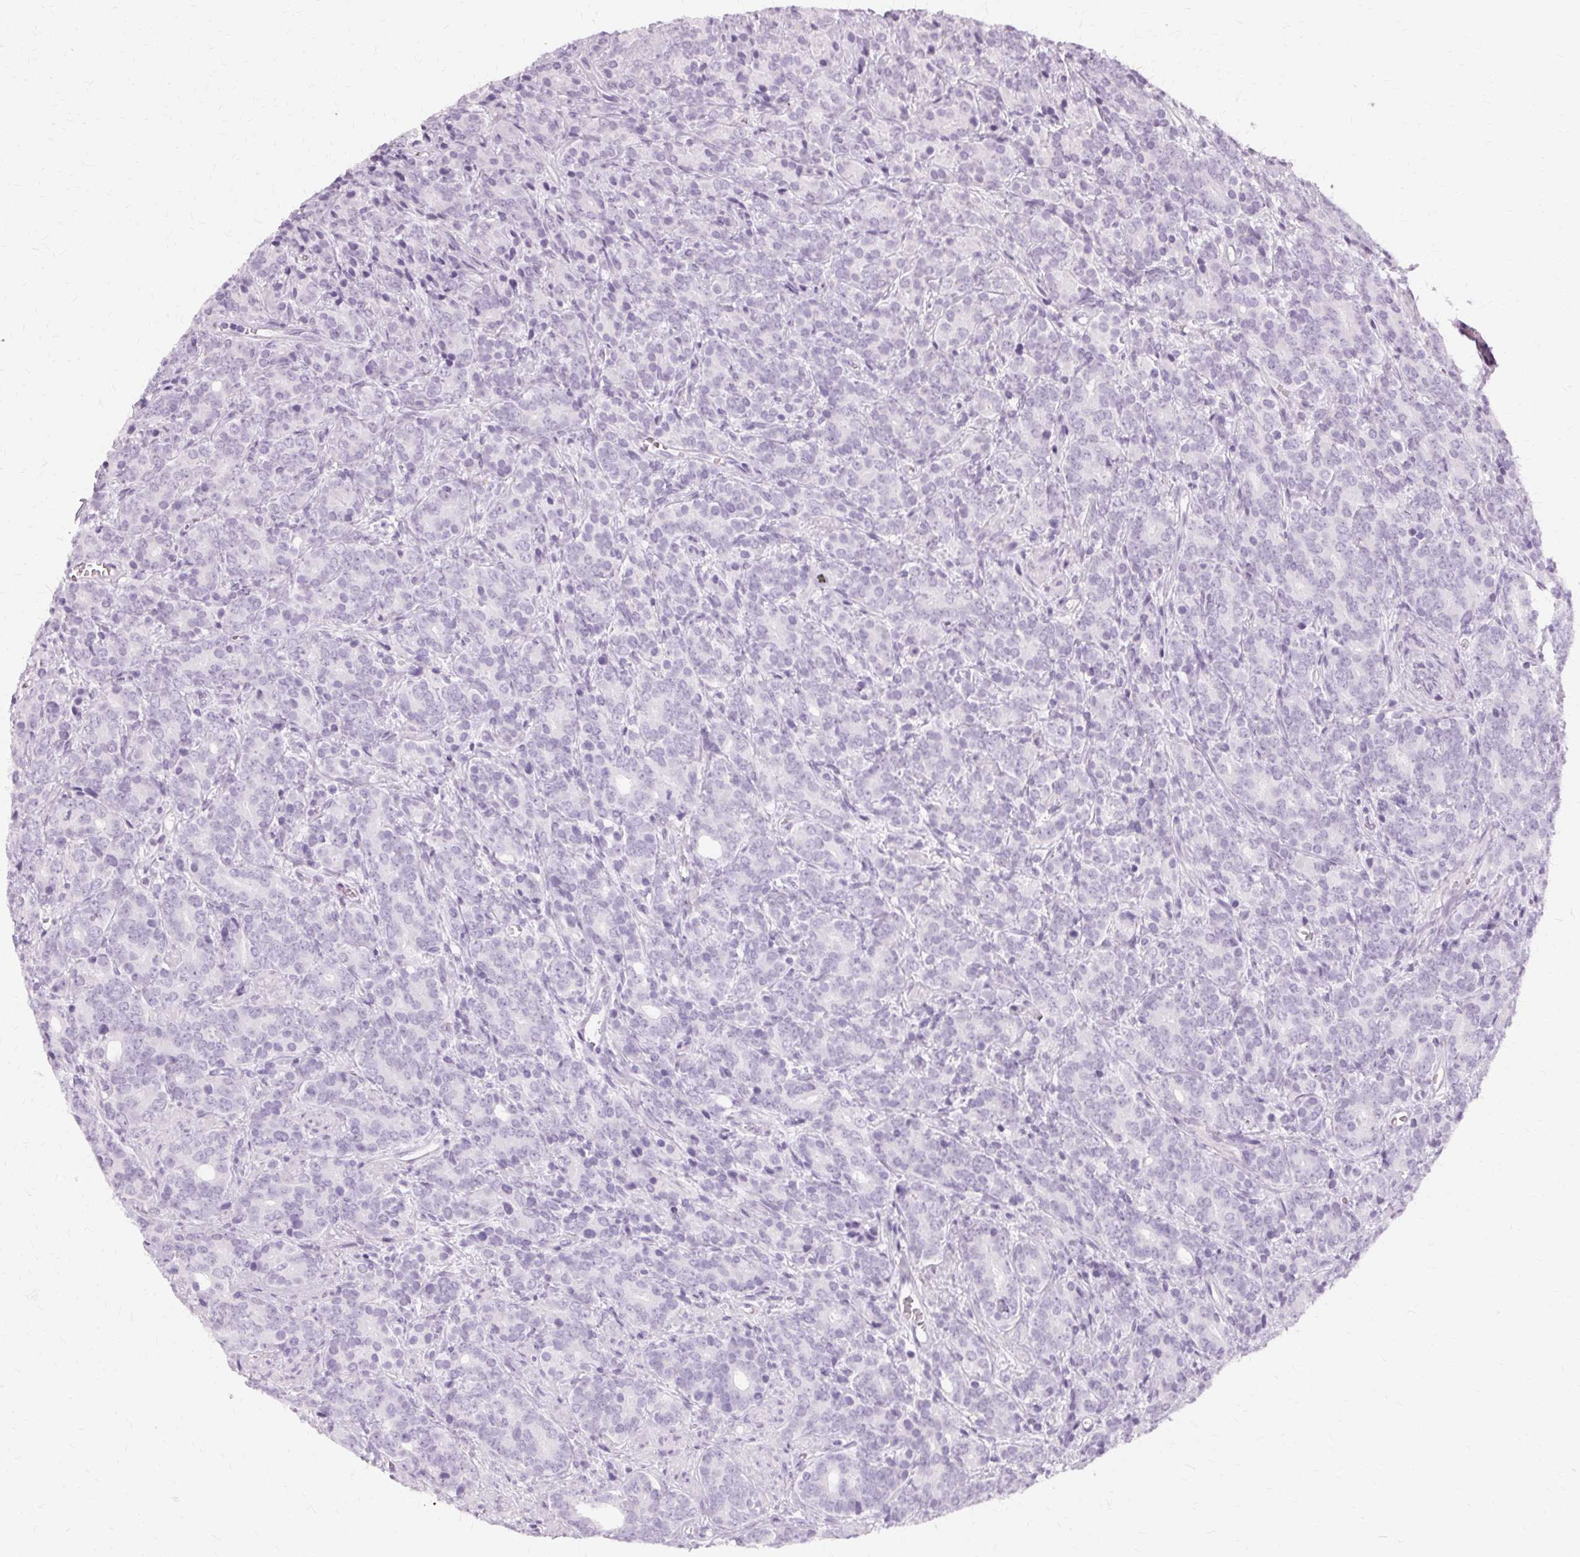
{"staining": {"intensity": "negative", "quantity": "none", "location": "none"}, "tissue": "prostate cancer", "cell_type": "Tumor cells", "image_type": "cancer", "snomed": [{"axis": "morphology", "description": "Adenocarcinoma, High grade"}, {"axis": "topography", "description": "Prostate"}], "caption": "Immunohistochemistry (IHC) histopathology image of human prostate high-grade adenocarcinoma stained for a protein (brown), which displays no staining in tumor cells.", "gene": "KRT6C", "patient": {"sex": "male", "age": 84}}